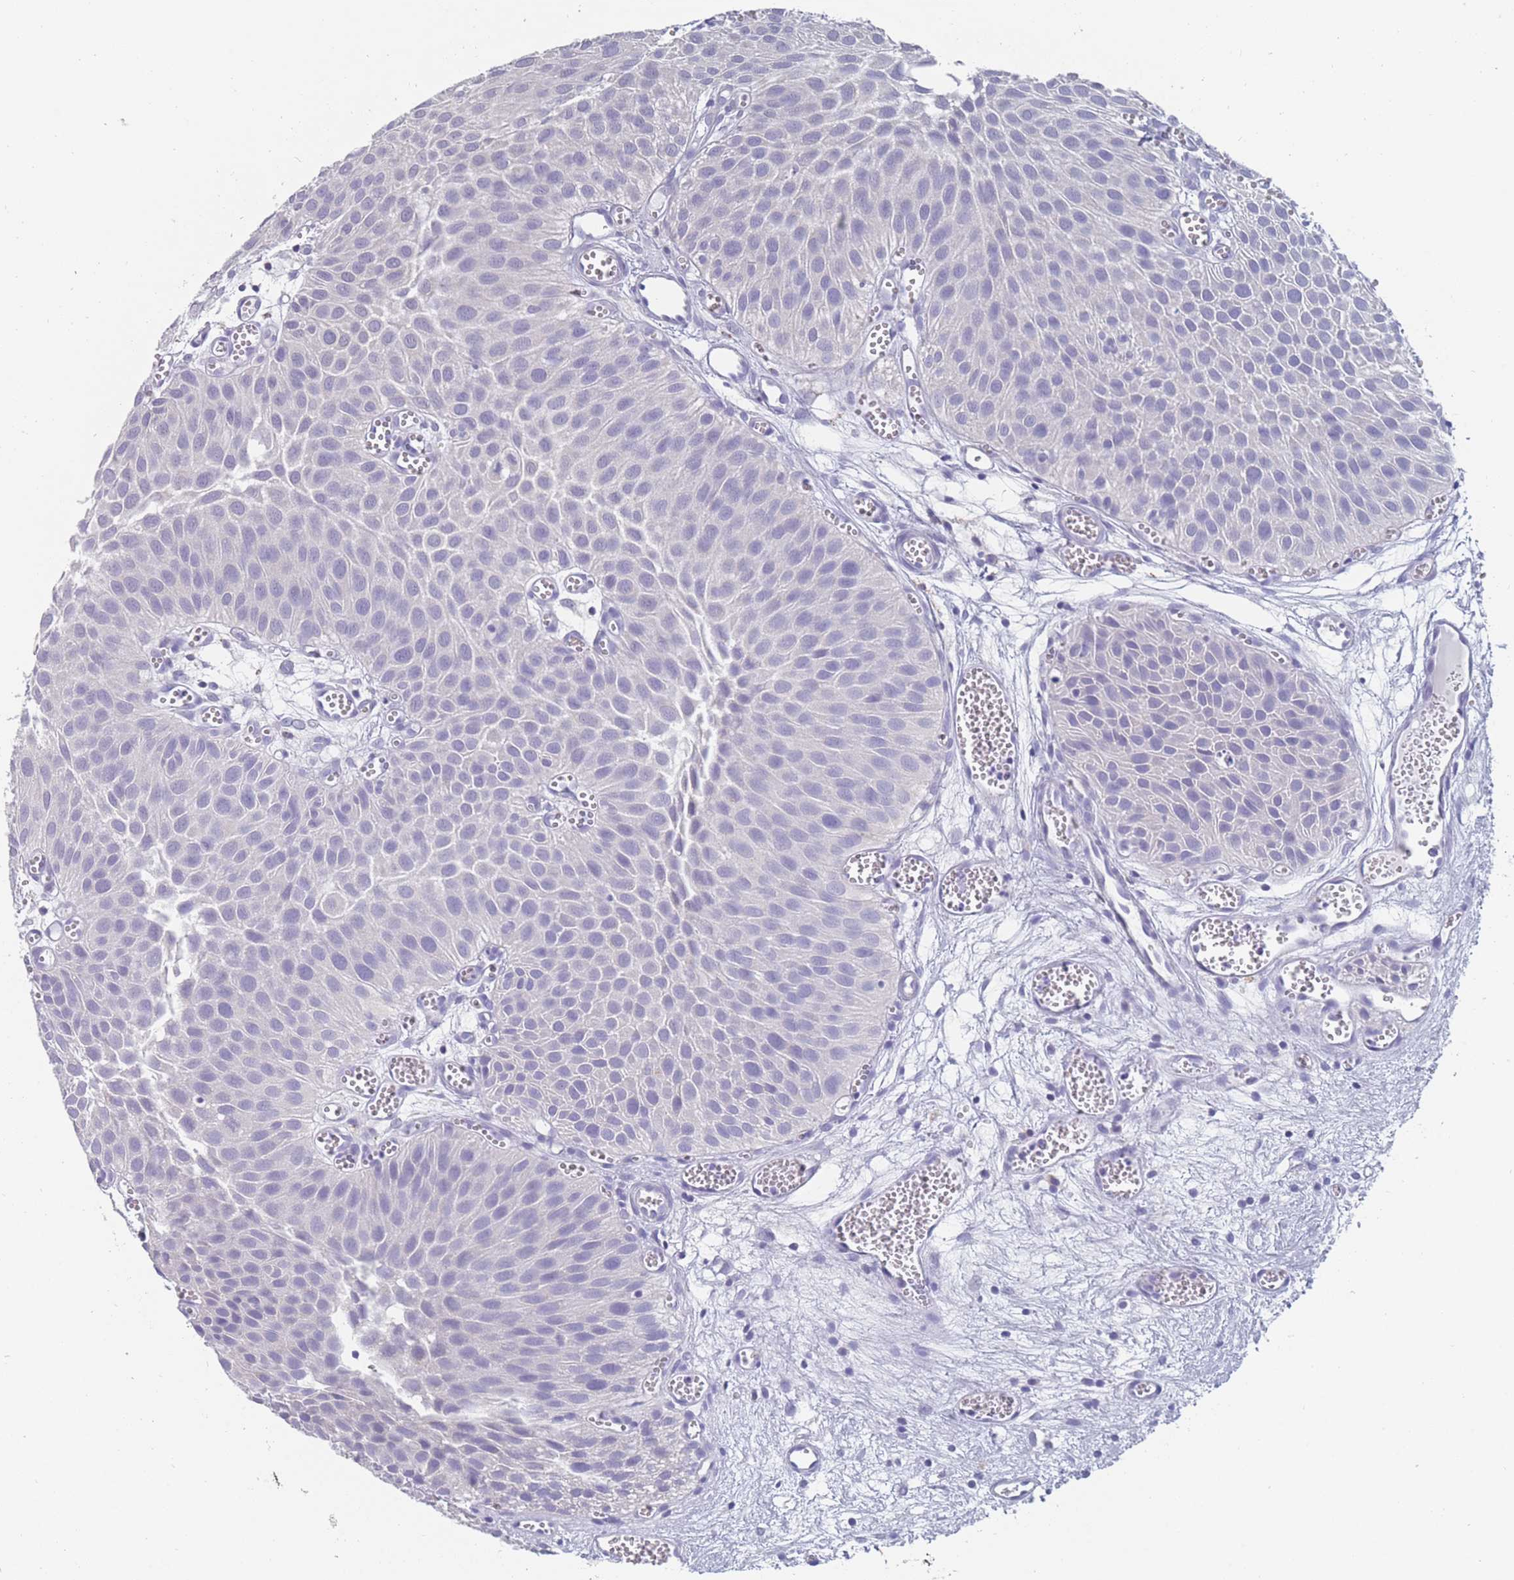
{"staining": {"intensity": "negative", "quantity": "none", "location": "none"}, "tissue": "urothelial cancer", "cell_type": "Tumor cells", "image_type": "cancer", "snomed": [{"axis": "morphology", "description": "Urothelial carcinoma, Low grade"}, {"axis": "topography", "description": "Urinary bladder"}], "caption": "Tumor cells show no significant protein staining in low-grade urothelial carcinoma. (DAB immunohistochemistry, high magnification).", "gene": "CYP51A1", "patient": {"sex": "male", "age": 88}}